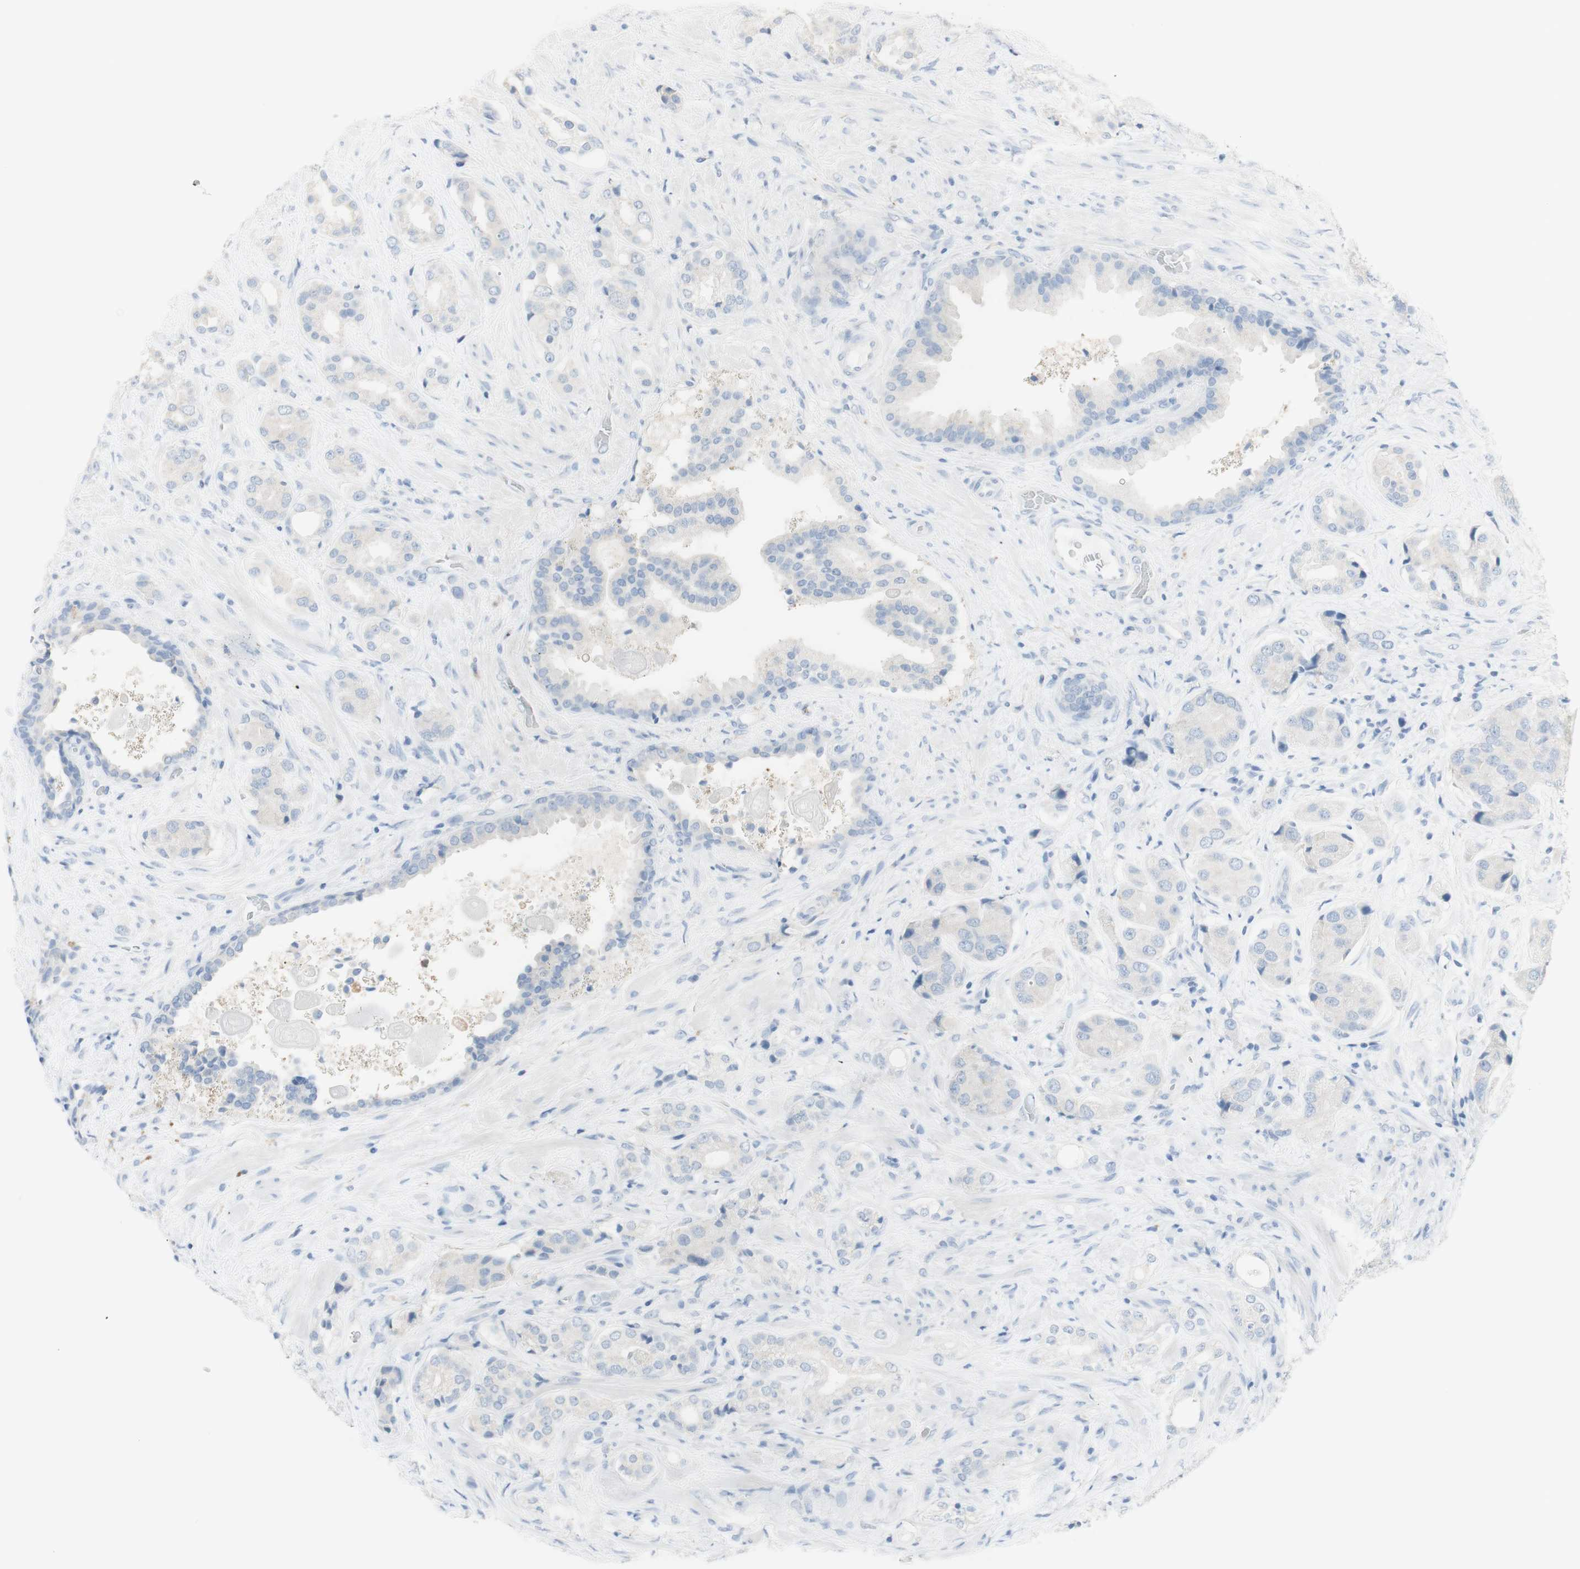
{"staining": {"intensity": "negative", "quantity": "none", "location": "none"}, "tissue": "prostate cancer", "cell_type": "Tumor cells", "image_type": "cancer", "snomed": [{"axis": "morphology", "description": "Adenocarcinoma, High grade"}, {"axis": "topography", "description": "Prostate"}], "caption": "There is no significant staining in tumor cells of prostate cancer (high-grade adenocarcinoma).", "gene": "ART3", "patient": {"sex": "male", "age": 71}}